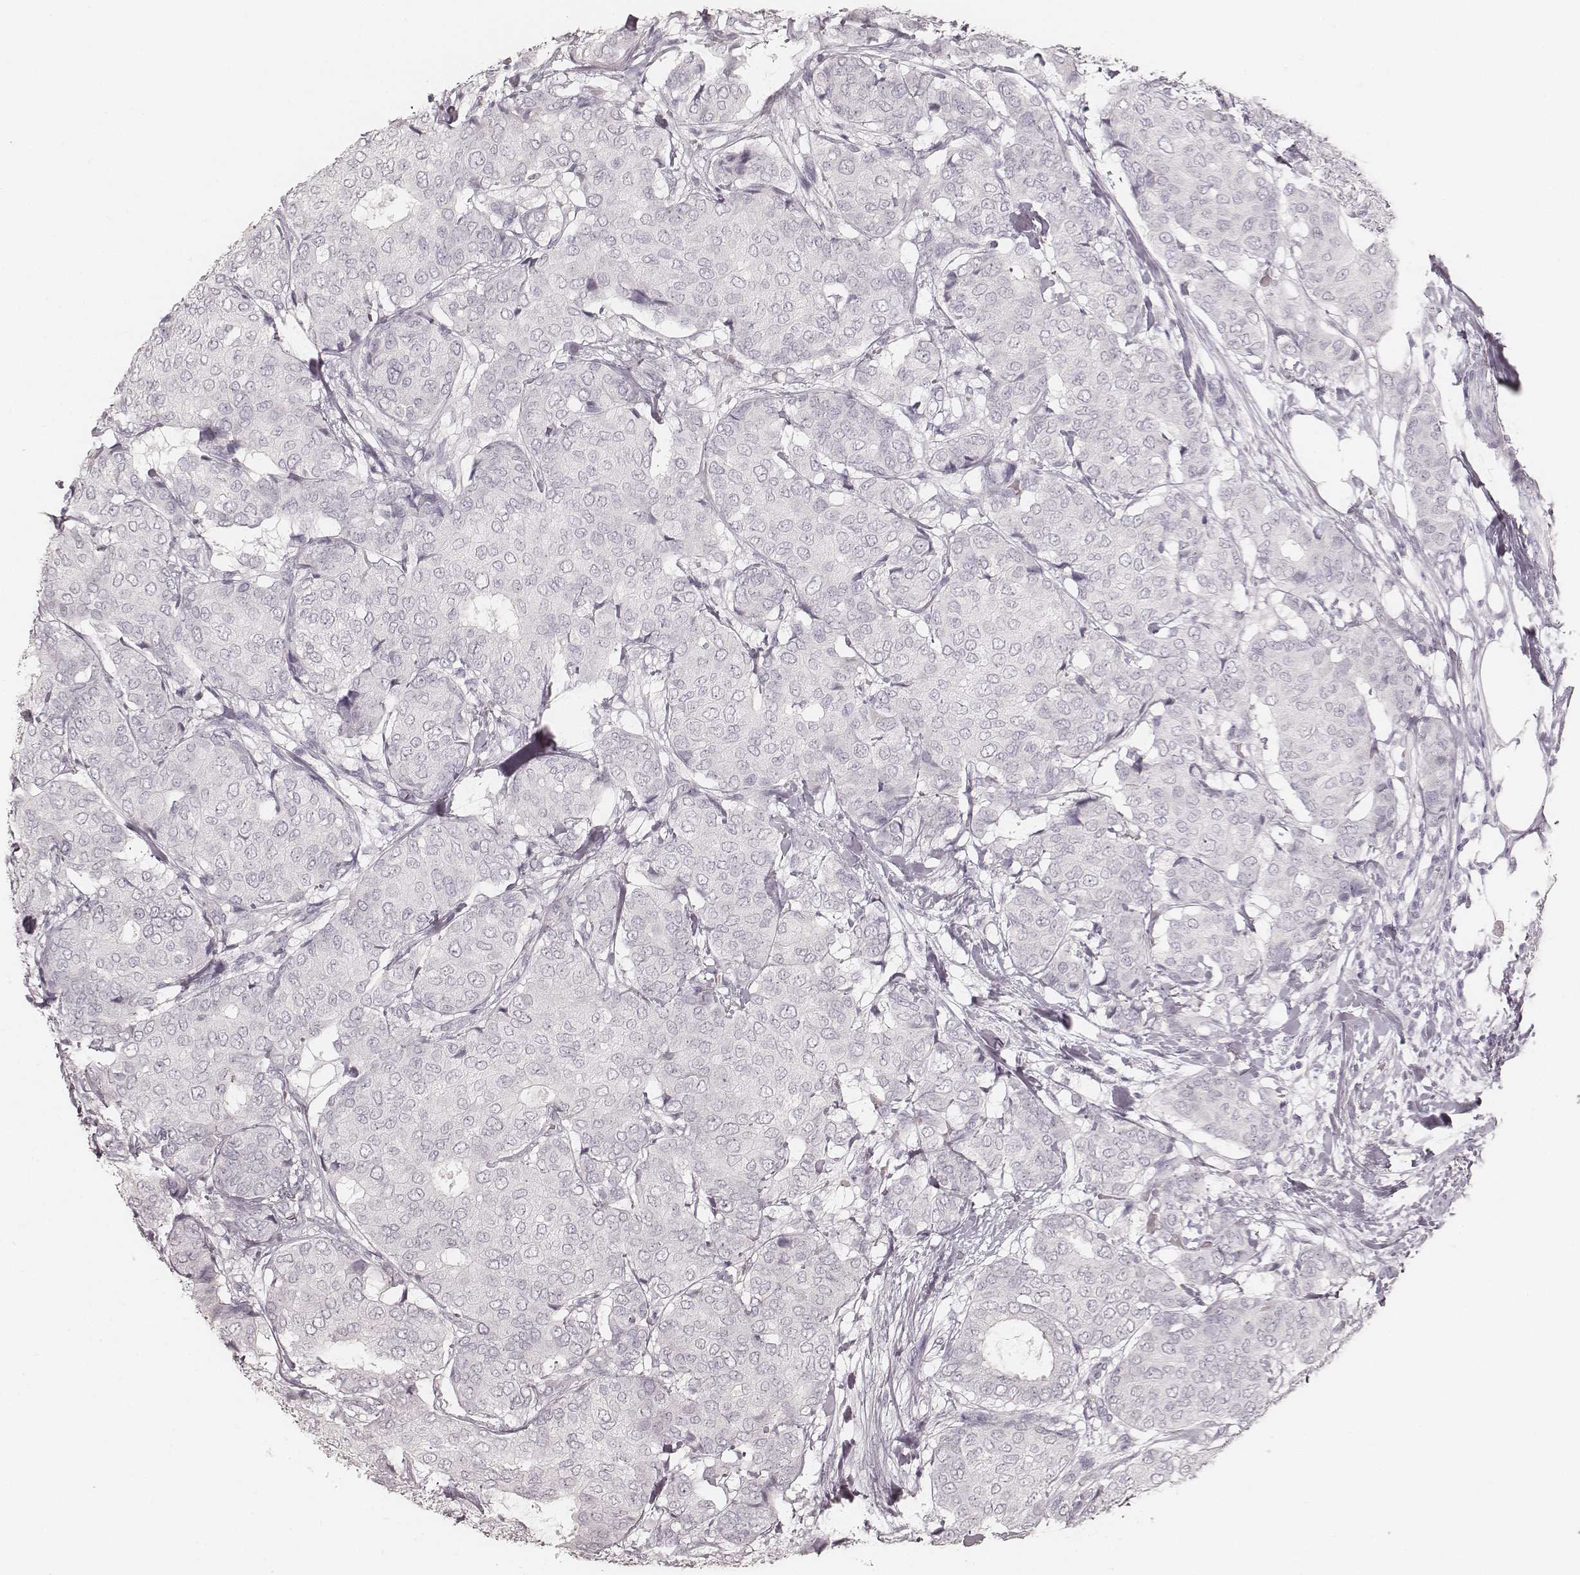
{"staining": {"intensity": "negative", "quantity": "none", "location": "none"}, "tissue": "breast cancer", "cell_type": "Tumor cells", "image_type": "cancer", "snomed": [{"axis": "morphology", "description": "Duct carcinoma"}, {"axis": "topography", "description": "Breast"}], "caption": "A micrograph of breast infiltrating ductal carcinoma stained for a protein reveals no brown staining in tumor cells.", "gene": "KRT26", "patient": {"sex": "female", "age": 75}}